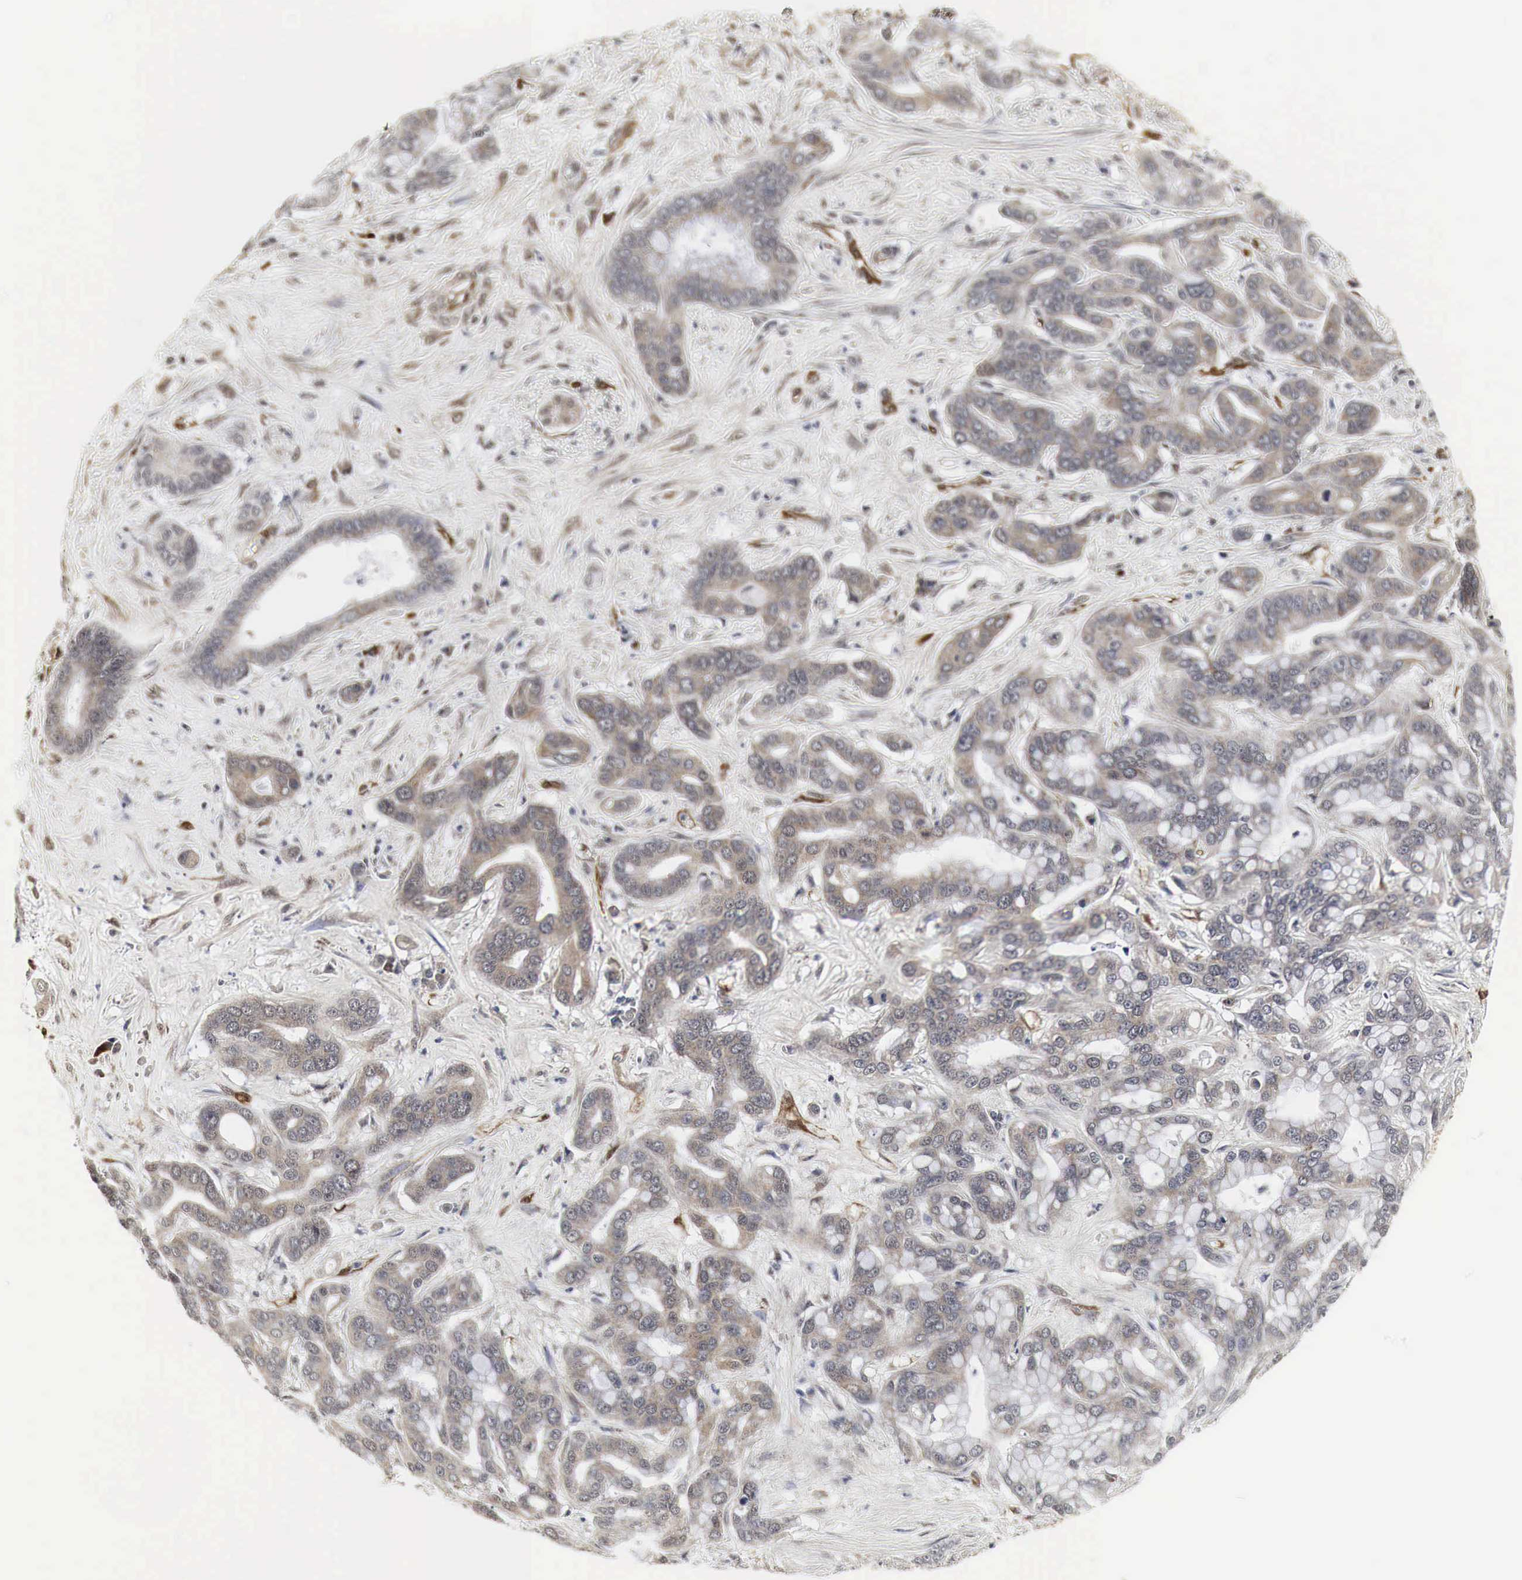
{"staining": {"intensity": "weak", "quantity": ">75%", "location": "cytoplasmic/membranous"}, "tissue": "liver cancer", "cell_type": "Tumor cells", "image_type": "cancer", "snomed": [{"axis": "morphology", "description": "Cholangiocarcinoma"}, {"axis": "topography", "description": "Liver"}], "caption": "Protein expression analysis of human cholangiocarcinoma (liver) reveals weak cytoplasmic/membranous positivity in about >75% of tumor cells.", "gene": "SPIN1", "patient": {"sex": "female", "age": 65}}